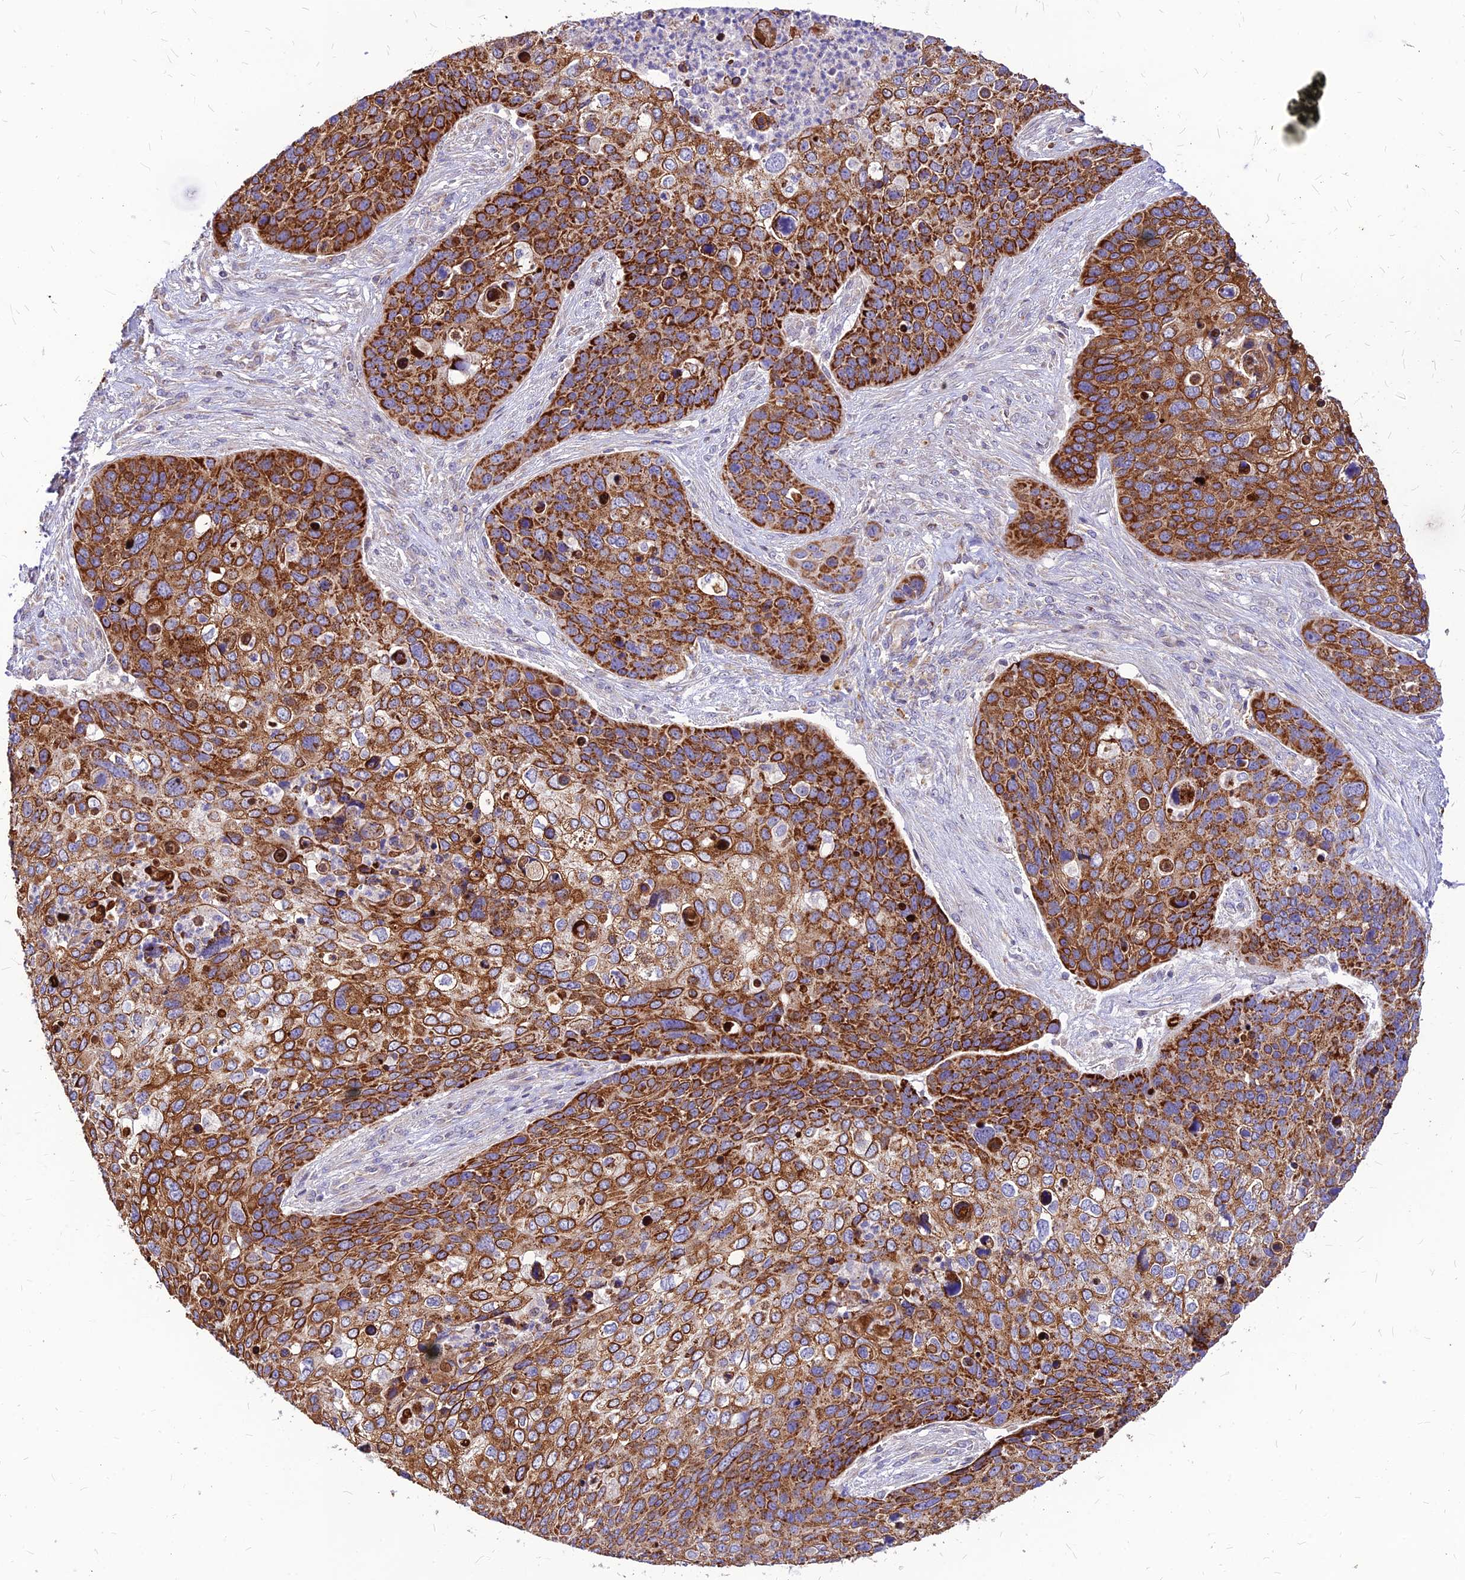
{"staining": {"intensity": "strong", "quantity": ">75%", "location": "cytoplasmic/membranous"}, "tissue": "skin cancer", "cell_type": "Tumor cells", "image_type": "cancer", "snomed": [{"axis": "morphology", "description": "Basal cell carcinoma"}, {"axis": "topography", "description": "Skin"}], "caption": "Basal cell carcinoma (skin) stained with immunohistochemistry (IHC) exhibits strong cytoplasmic/membranous staining in about >75% of tumor cells. The staining was performed using DAB (3,3'-diaminobenzidine) to visualize the protein expression in brown, while the nuclei were stained in blue with hematoxylin (Magnification: 20x).", "gene": "ECI1", "patient": {"sex": "female", "age": 74}}